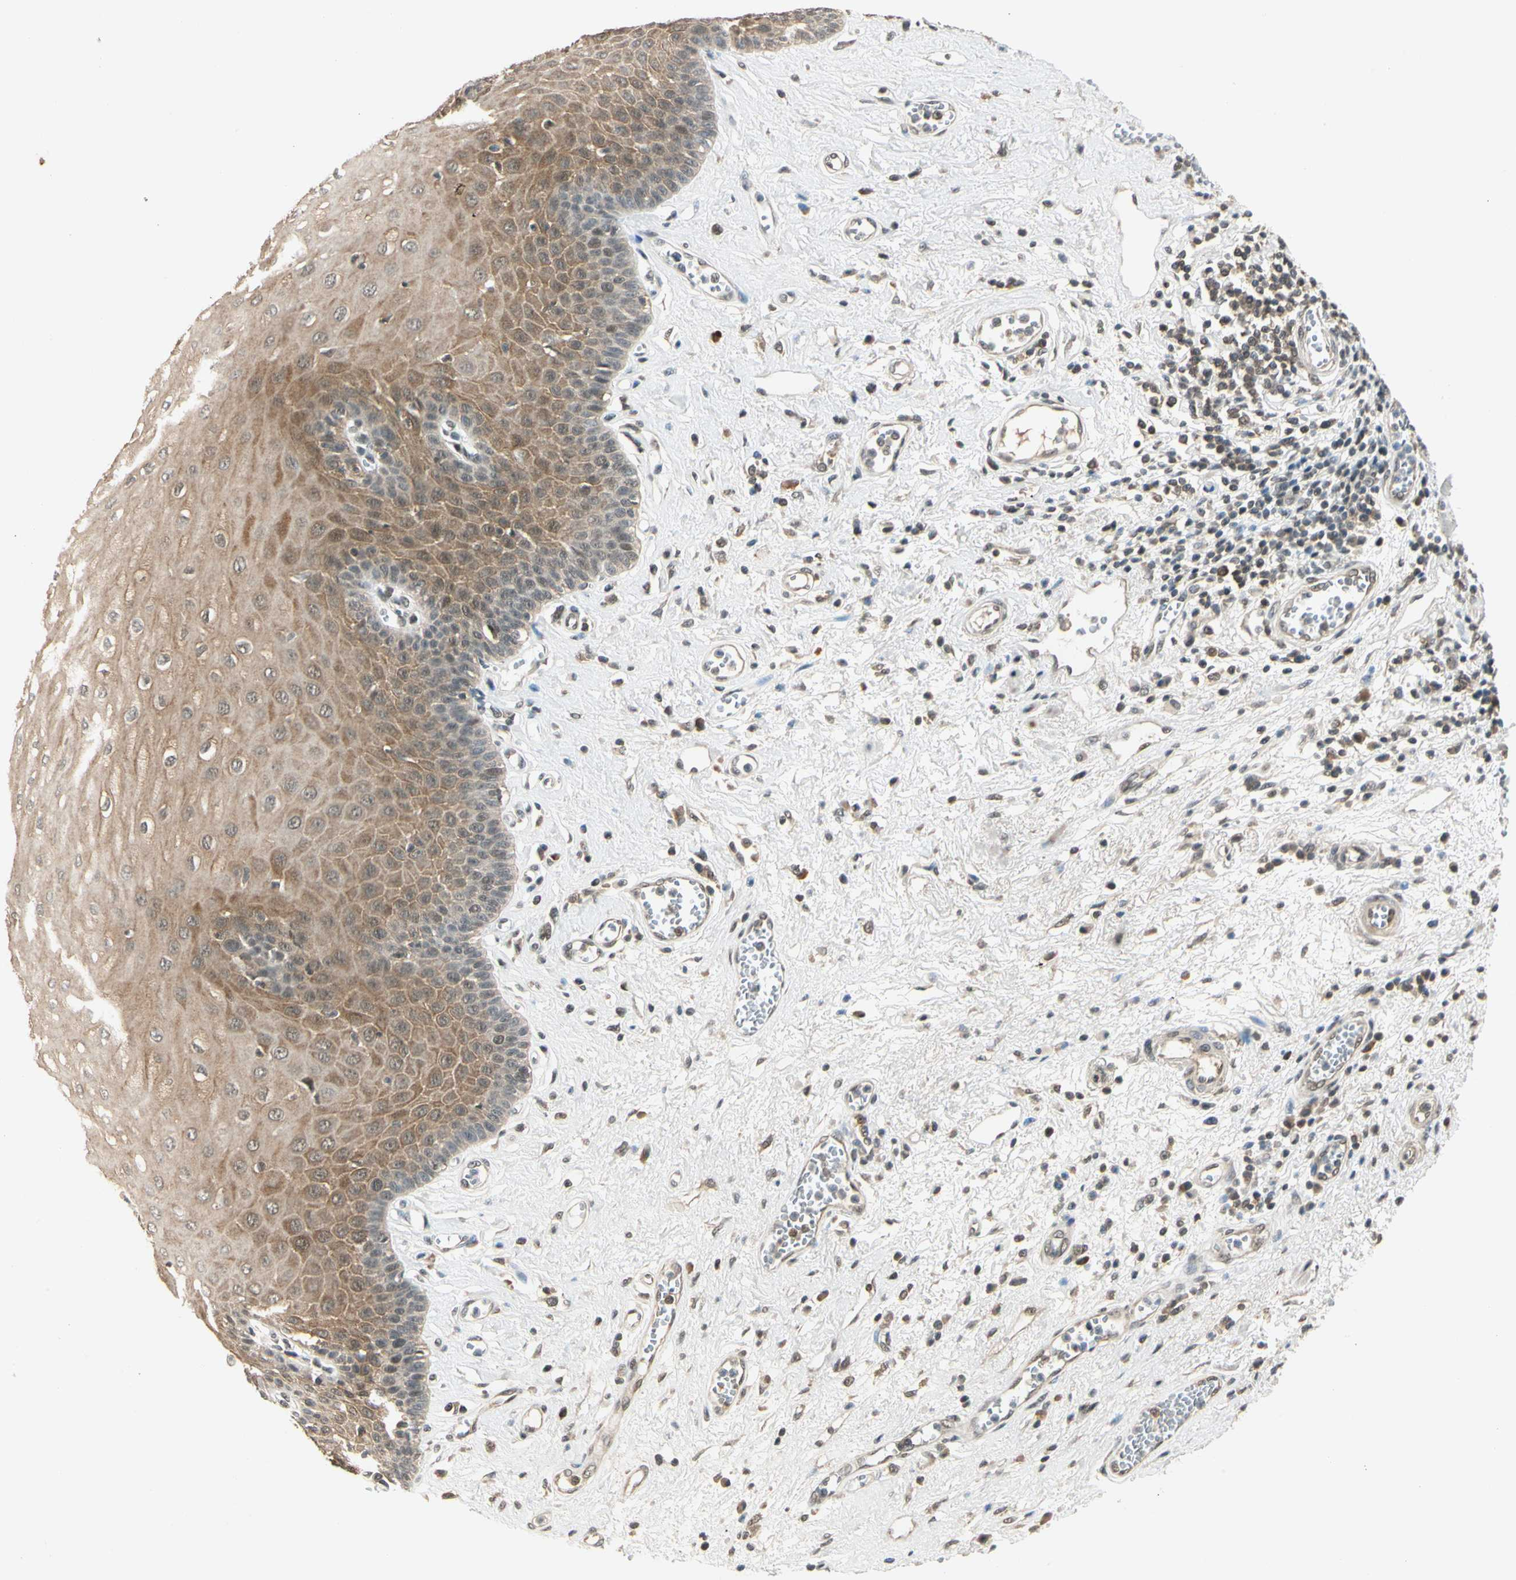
{"staining": {"intensity": "weak", "quantity": ">75%", "location": "cytoplasmic/membranous,nuclear"}, "tissue": "esophagus", "cell_type": "Squamous epithelial cells", "image_type": "normal", "snomed": [{"axis": "morphology", "description": "Normal tissue, NOS"}, {"axis": "morphology", "description": "Squamous cell carcinoma, NOS"}, {"axis": "topography", "description": "Esophagus"}], "caption": "Human esophagus stained for a protein (brown) reveals weak cytoplasmic/membranous,nuclear positive positivity in about >75% of squamous epithelial cells.", "gene": "ZSCAN12", "patient": {"sex": "male", "age": 65}}